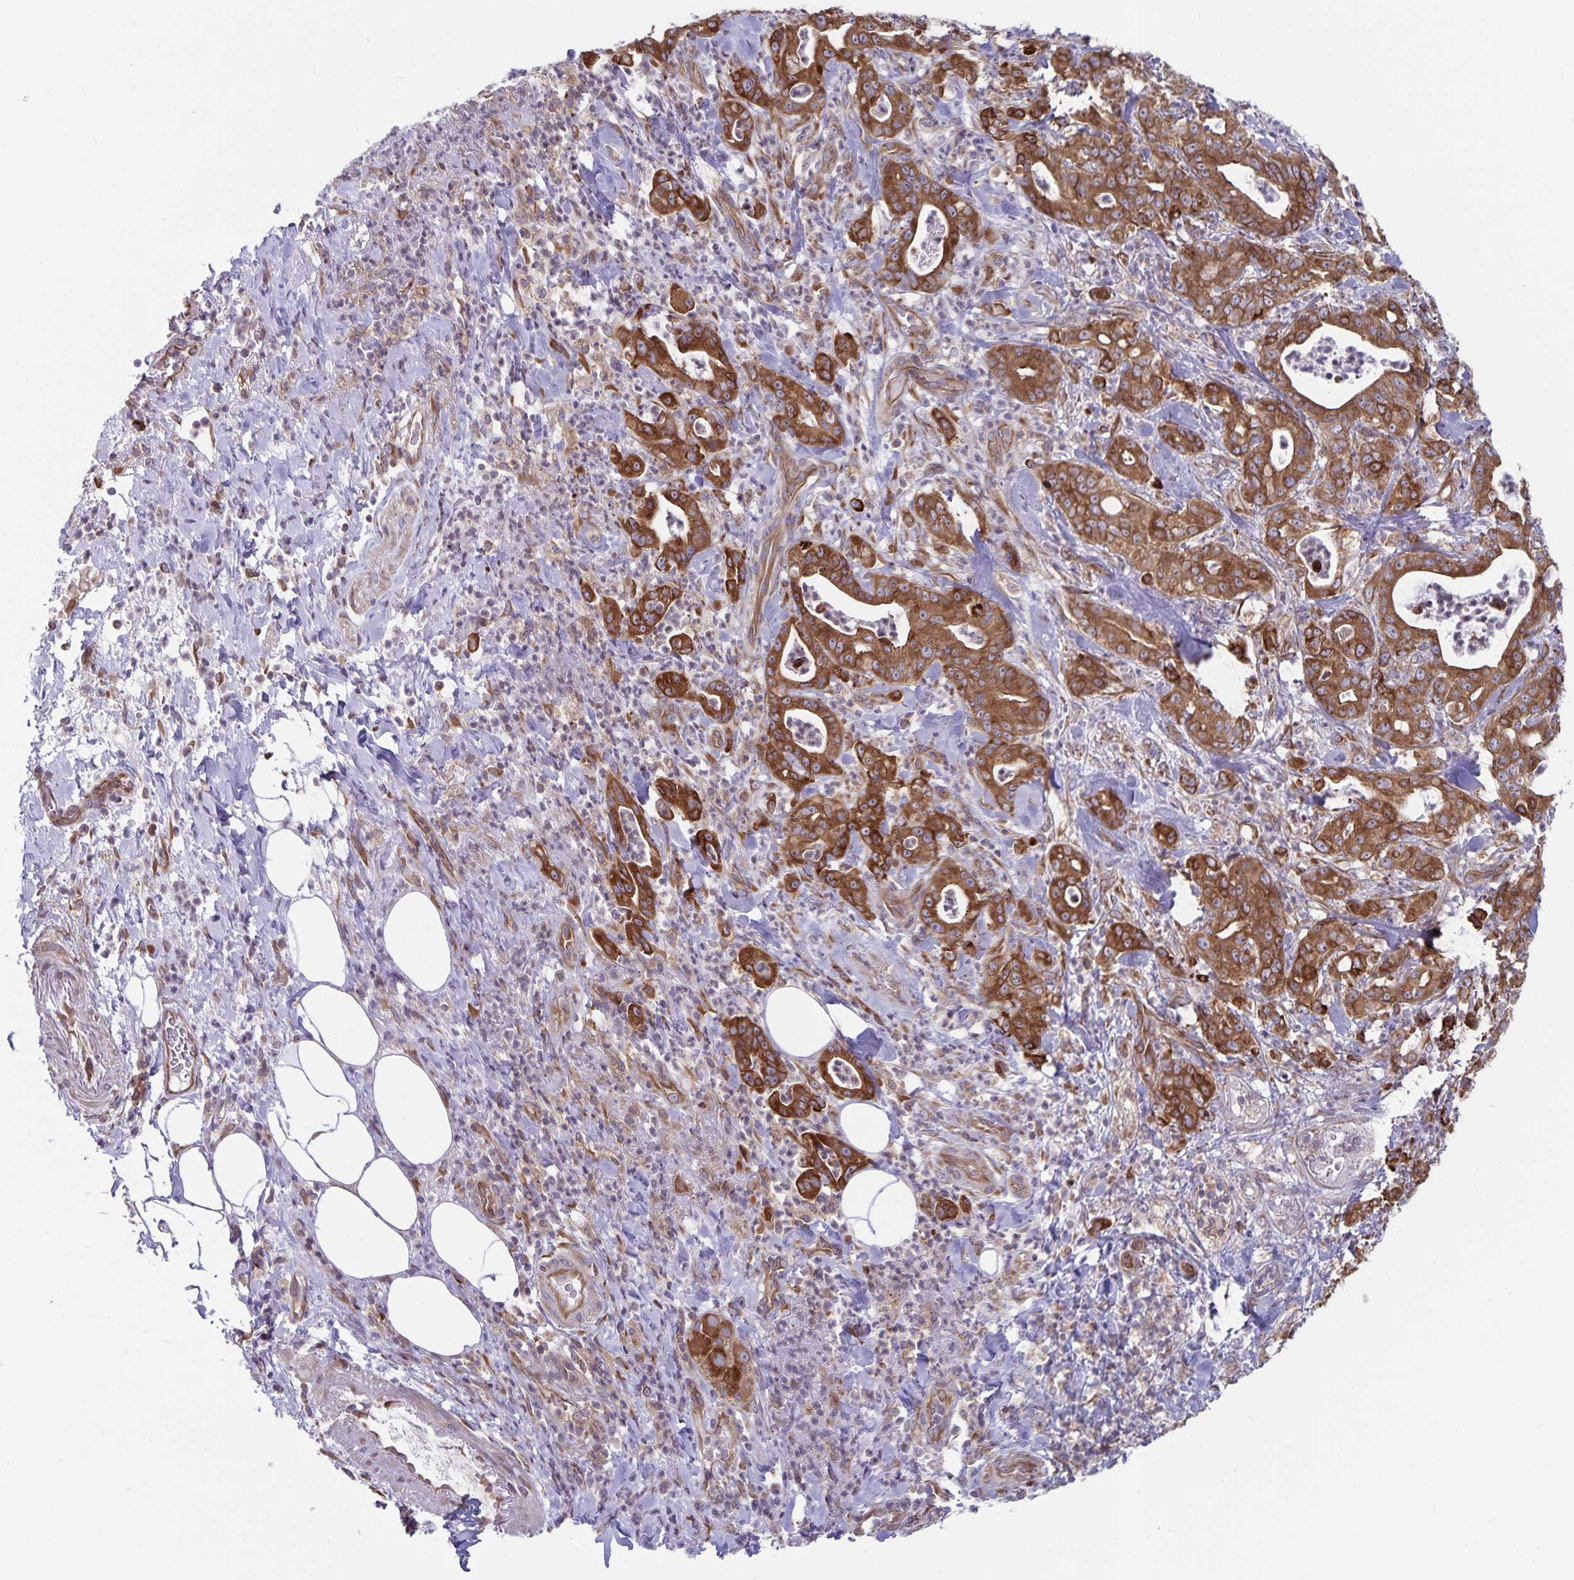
{"staining": {"intensity": "moderate", "quantity": ">75%", "location": "cytoplasmic/membranous"}, "tissue": "pancreatic cancer", "cell_type": "Tumor cells", "image_type": "cancer", "snomed": [{"axis": "morphology", "description": "Adenocarcinoma, NOS"}, {"axis": "topography", "description": "Pancreas"}], "caption": "IHC micrograph of neoplastic tissue: adenocarcinoma (pancreatic) stained using IHC shows medium levels of moderate protein expression localized specifically in the cytoplasmic/membranous of tumor cells, appearing as a cytoplasmic/membranous brown color.", "gene": "SEC62", "patient": {"sex": "male", "age": 71}}